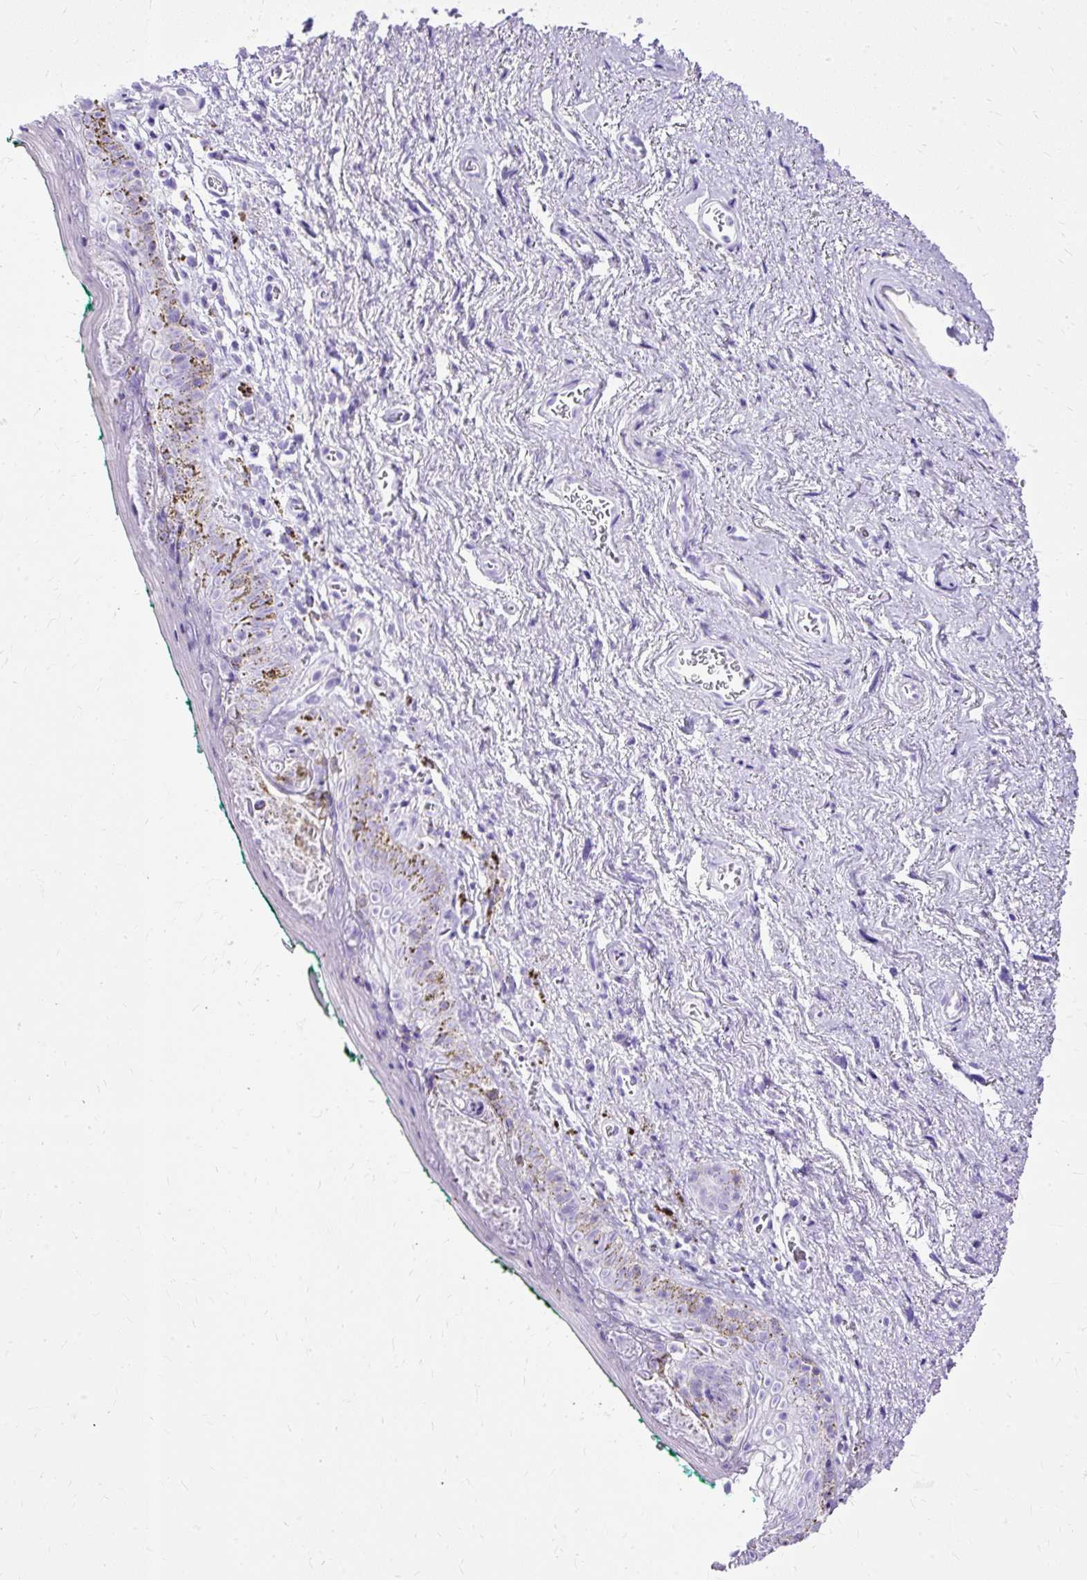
{"staining": {"intensity": "negative", "quantity": "none", "location": "none"}, "tissue": "vagina", "cell_type": "Squamous epithelial cells", "image_type": "normal", "snomed": [{"axis": "morphology", "description": "Normal tissue, NOS"}, {"axis": "topography", "description": "Vulva"}, {"axis": "topography", "description": "Vagina"}, {"axis": "topography", "description": "Peripheral nerve tissue"}], "caption": "Immunohistochemistry (IHC) micrograph of normal vagina: vagina stained with DAB reveals no significant protein expression in squamous epithelial cells.", "gene": "SLC8A2", "patient": {"sex": "female", "age": 66}}